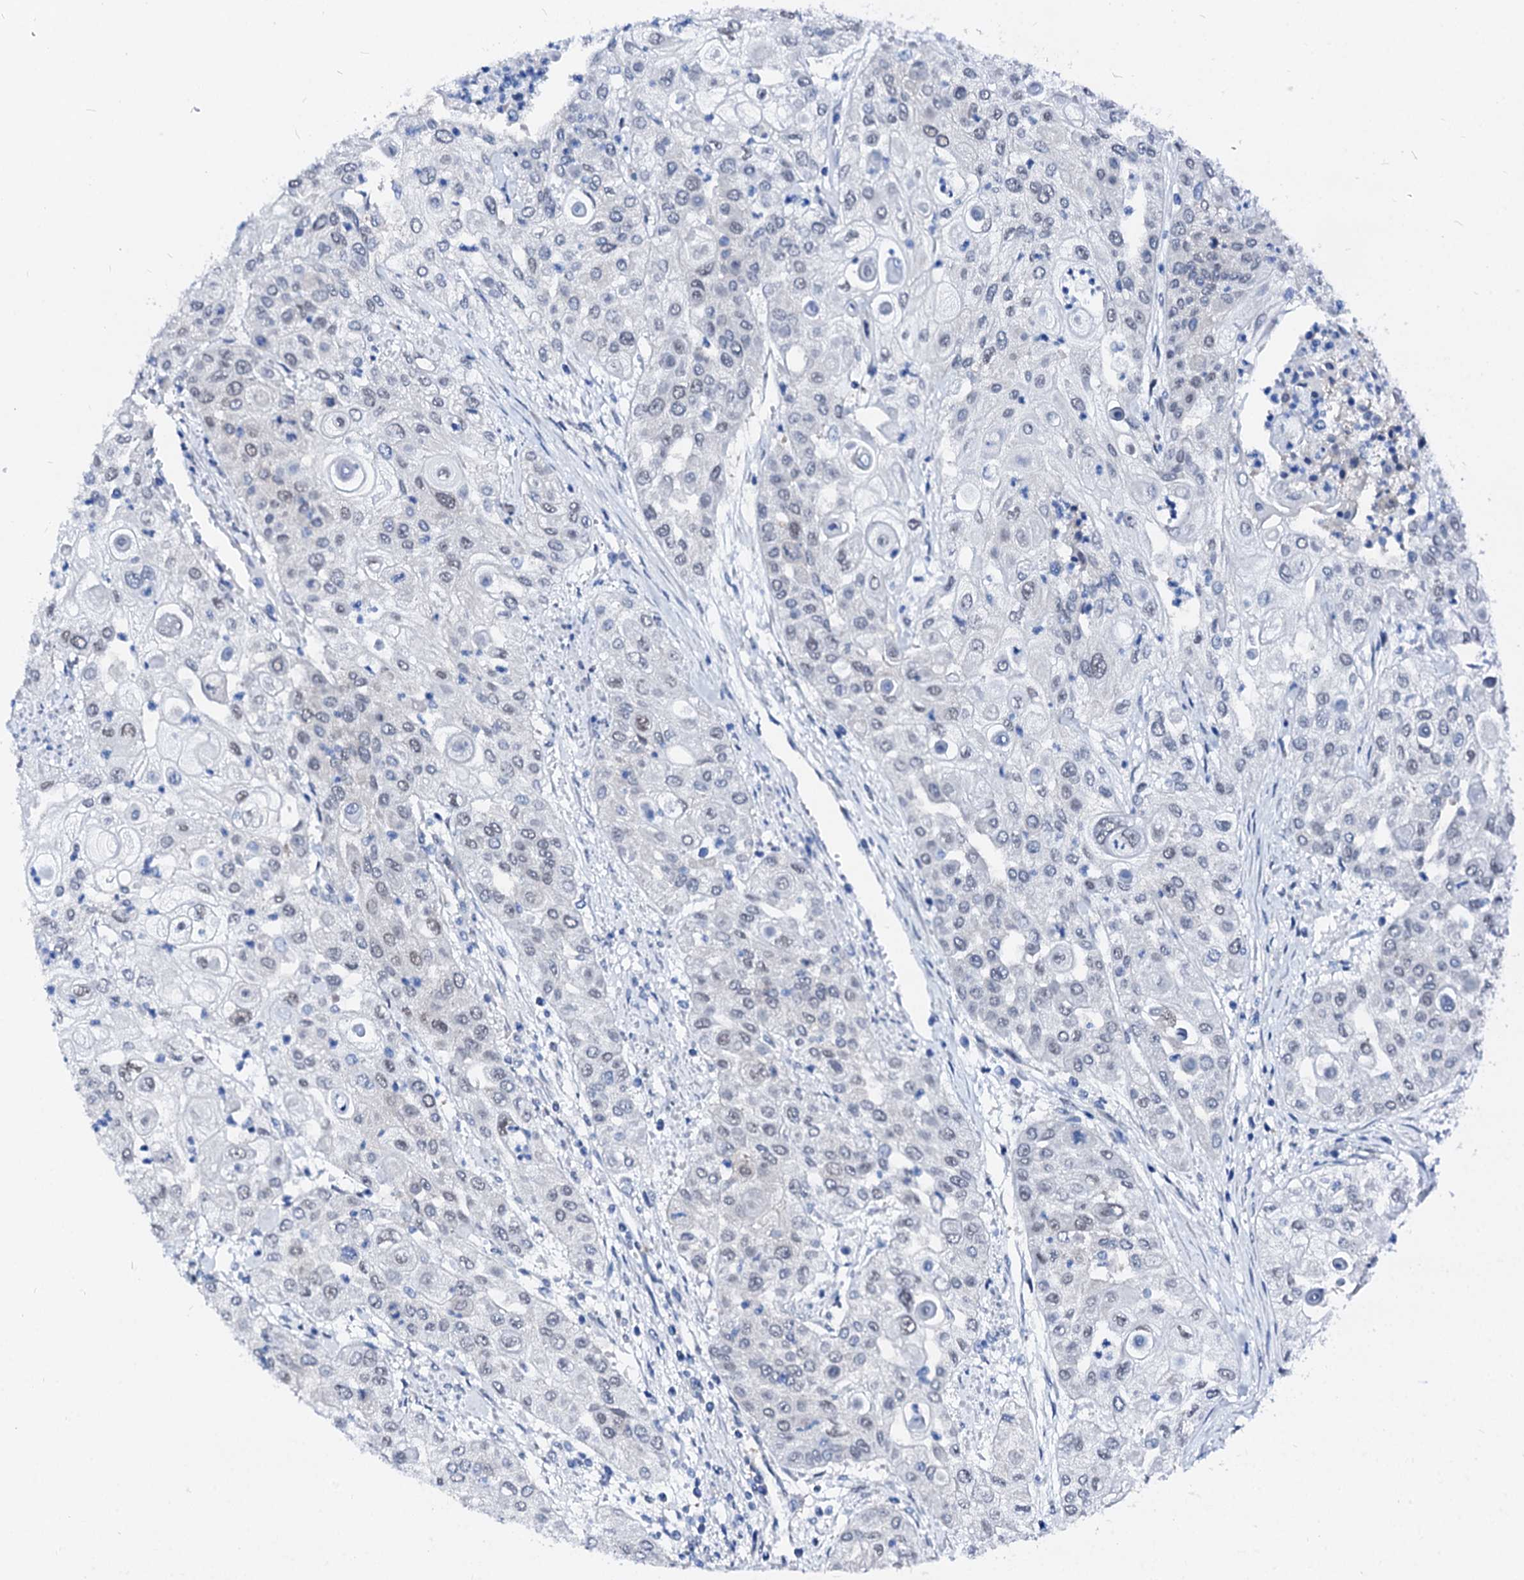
{"staining": {"intensity": "weak", "quantity": "25%-75%", "location": "nuclear"}, "tissue": "urothelial cancer", "cell_type": "Tumor cells", "image_type": "cancer", "snomed": [{"axis": "morphology", "description": "Urothelial carcinoma, High grade"}, {"axis": "topography", "description": "Urinary bladder"}], "caption": "IHC (DAB) staining of human urothelial cancer shows weak nuclear protein expression in about 25%-75% of tumor cells. Immunohistochemistry (ihc) stains the protein in brown and the nuclei are stained blue.", "gene": "CSN2", "patient": {"sex": "female", "age": 79}}